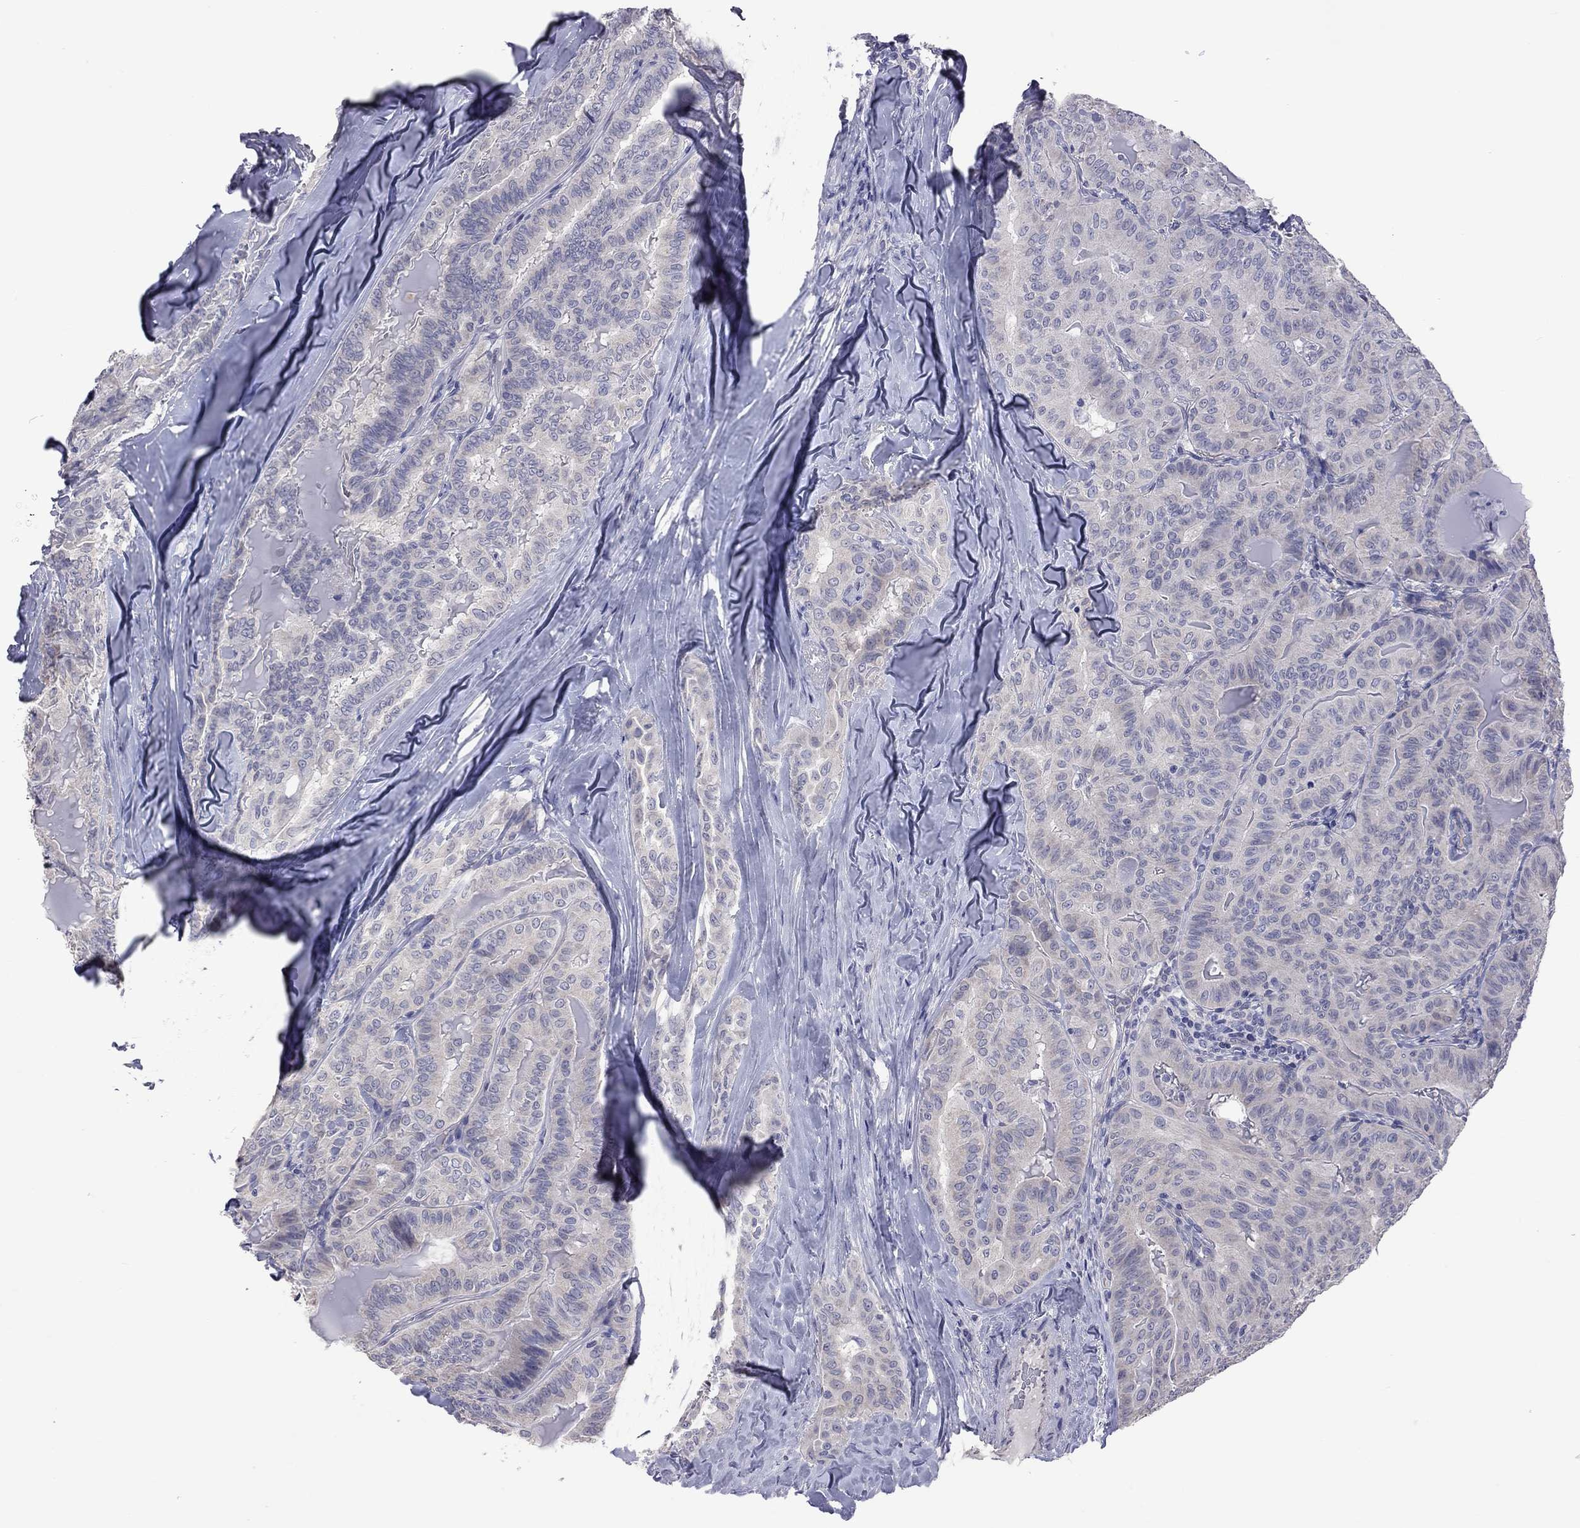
{"staining": {"intensity": "negative", "quantity": "none", "location": "none"}, "tissue": "thyroid cancer", "cell_type": "Tumor cells", "image_type": "cancer", "snomed": [{"axis": "morphology", "description": "Papillary adenocarcinoma, NOS"}, {"axis": "topography", "description": "Thyroid gland"}], "caption": "Immunohistochemistry (IHC) histopathology image of human thyroid papillary adenocarcinoma stained for a protein (brown), which reveals no positivity in tumor cells.", "gene": "HYLS1", "patient": {"sex": "female", "age": 68}}